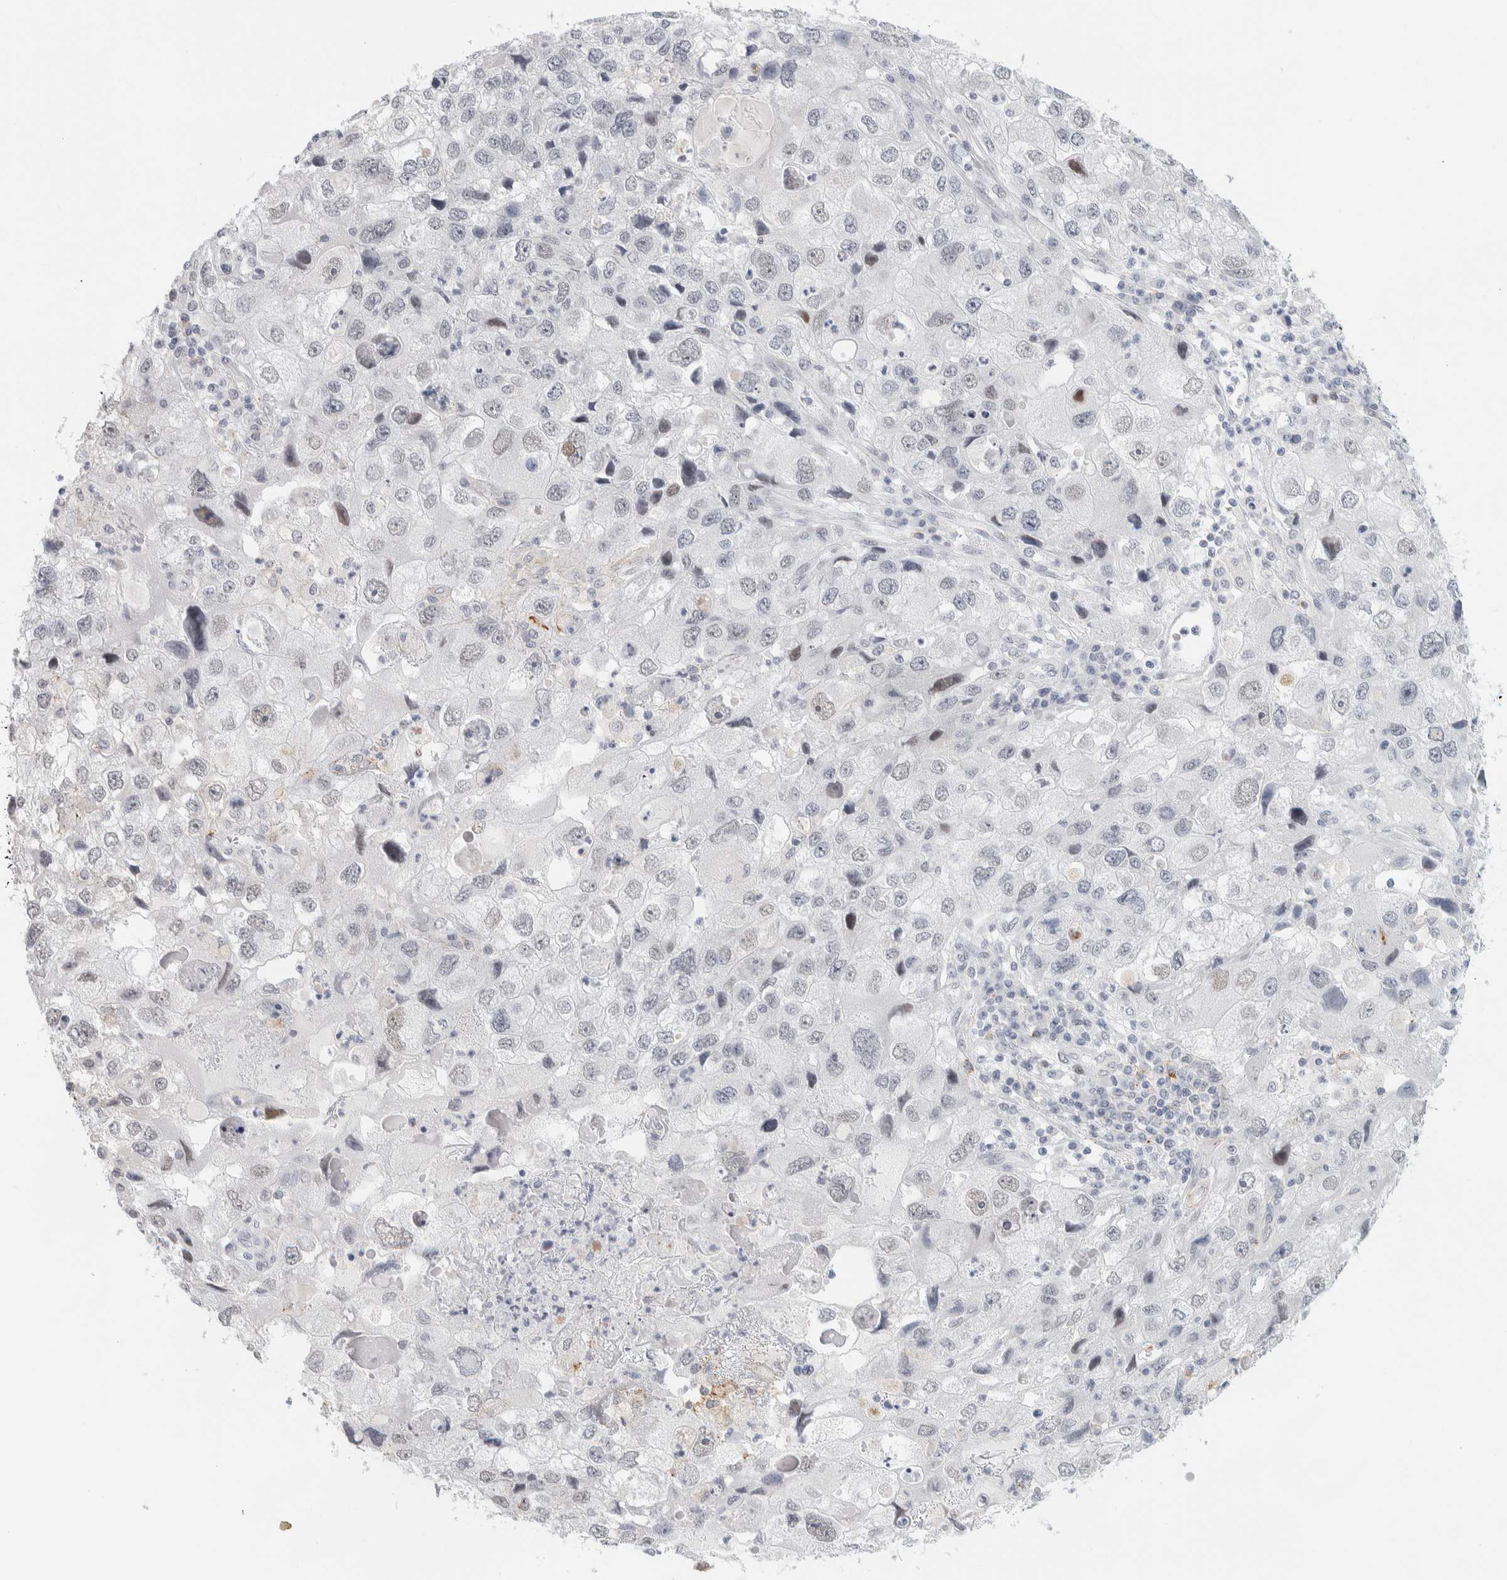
{"staining": {"intensity": "negative", "quantity": "none", "location": "none"}, "tissue": "endometrial cancer", "cell_type": "Tumor cells", "image_type": "cancer", "snomed": [{"axis": "morphology", "description": "Adenocarcinoma, NOS"}, {"axis": "topography", "description": "Endometrium"}], "caption": "This is an immunohistochemistry (IHC) histopathology image of human adenocarcinoma (endometrial). There is no expression in tumor cells.", "gene": "CDH17", "patient": {"sex": "female", "age": 49}}